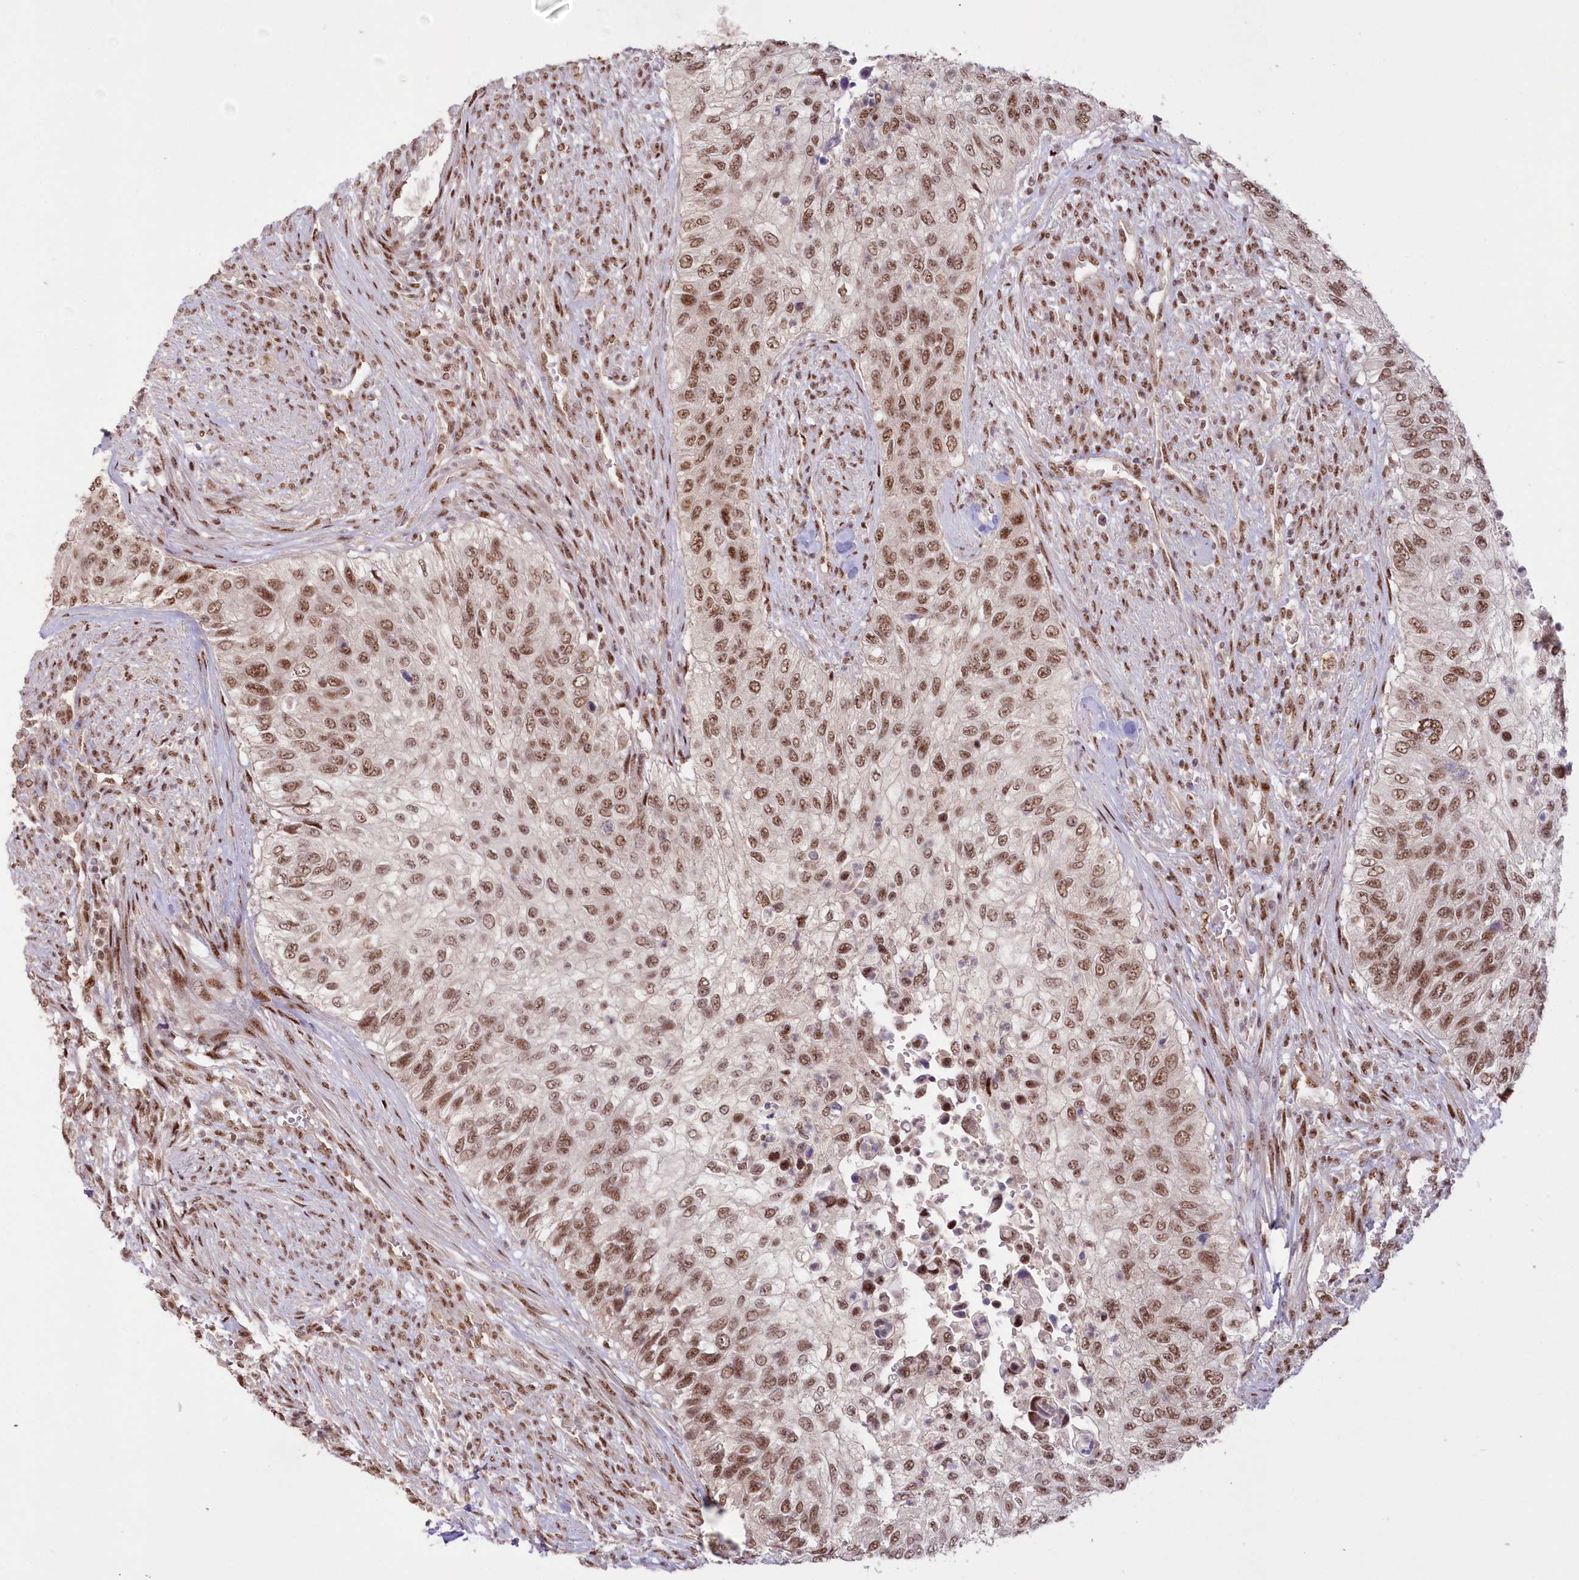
{"staining": {"intensity": "moderate", "quantity": ">75%", "location": "nuclear"}, "tissue": "urothelial cancer", "cell_type": "Tumor cells", "image_type": "cancer", "snomed": [{"axis": "morphology", "description": "Urothelial carcinoma, High grade"}, {"axis": "topography", "description": "Urinary bladder"}], "caption": "Moderate nuclear positivity for a protein is present in approximately >75% of tumor cells of high-grade urothelial carcinoma using IHC.", "gene": "WBP1L", "patient": {"sex": "female", "age": 60}}